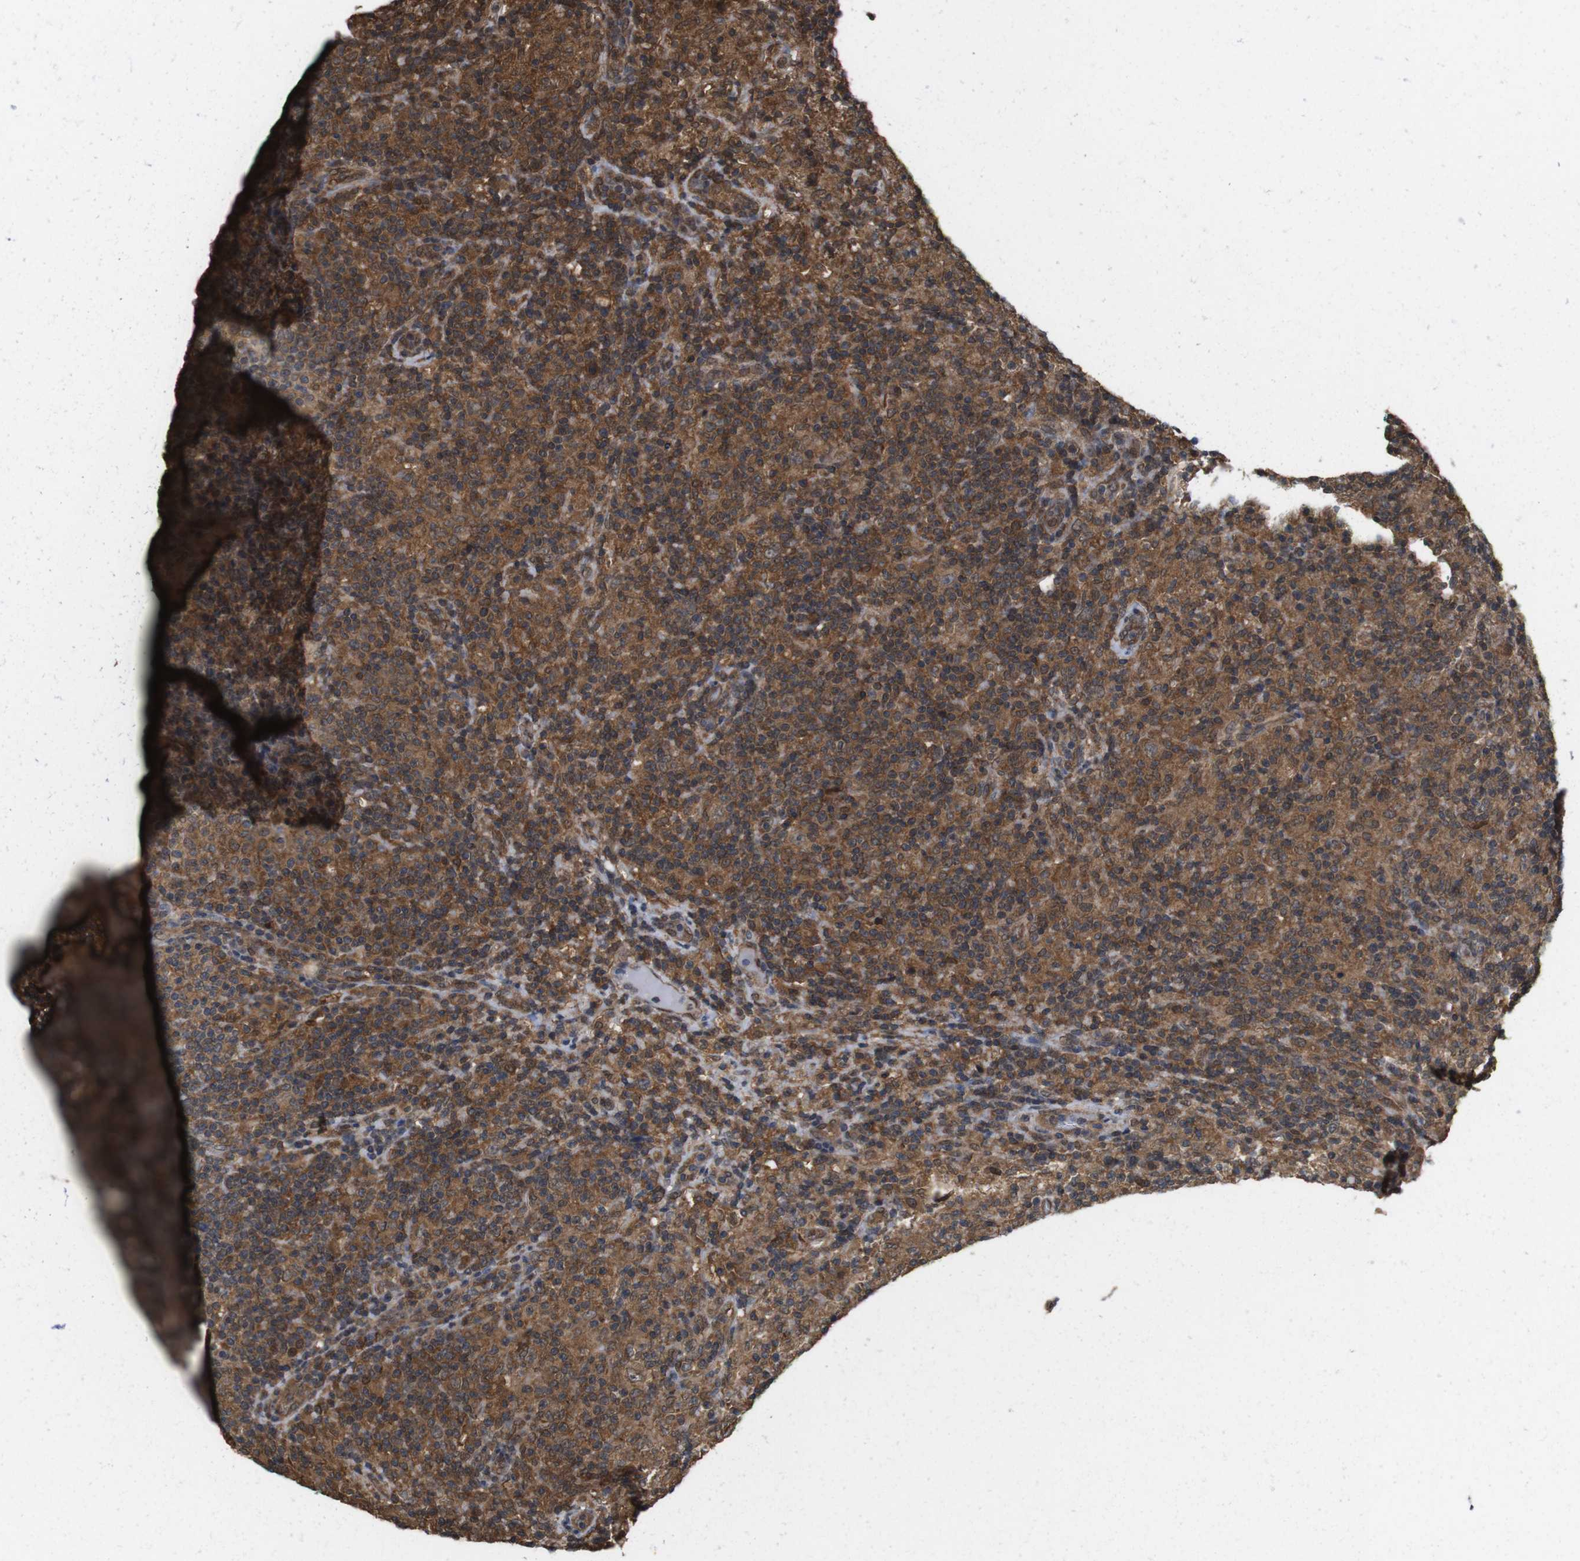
{"staining": {"intensity": "moderate", "quantity": ">75%", "location": "cytoplasmic/membranous"}, "tissue": "lymphoma", "cell_type": "Tumor cells", "image_type": "cancer", "snomed": [{"axis": "morphology", "description": "Hodgkin's disease, NOS"}, {"axis": "topography", "description": "Lymph node"}], "caption": "Immunohistochemistry (IHC) (DAB) staining of human Hodgkin's disease shows moderate cytoplasmic/membranous protein expression in approximately >75% of tumor cells.", "gene": "YWHAG", "patient": {"sex": "male", "age": 70}}